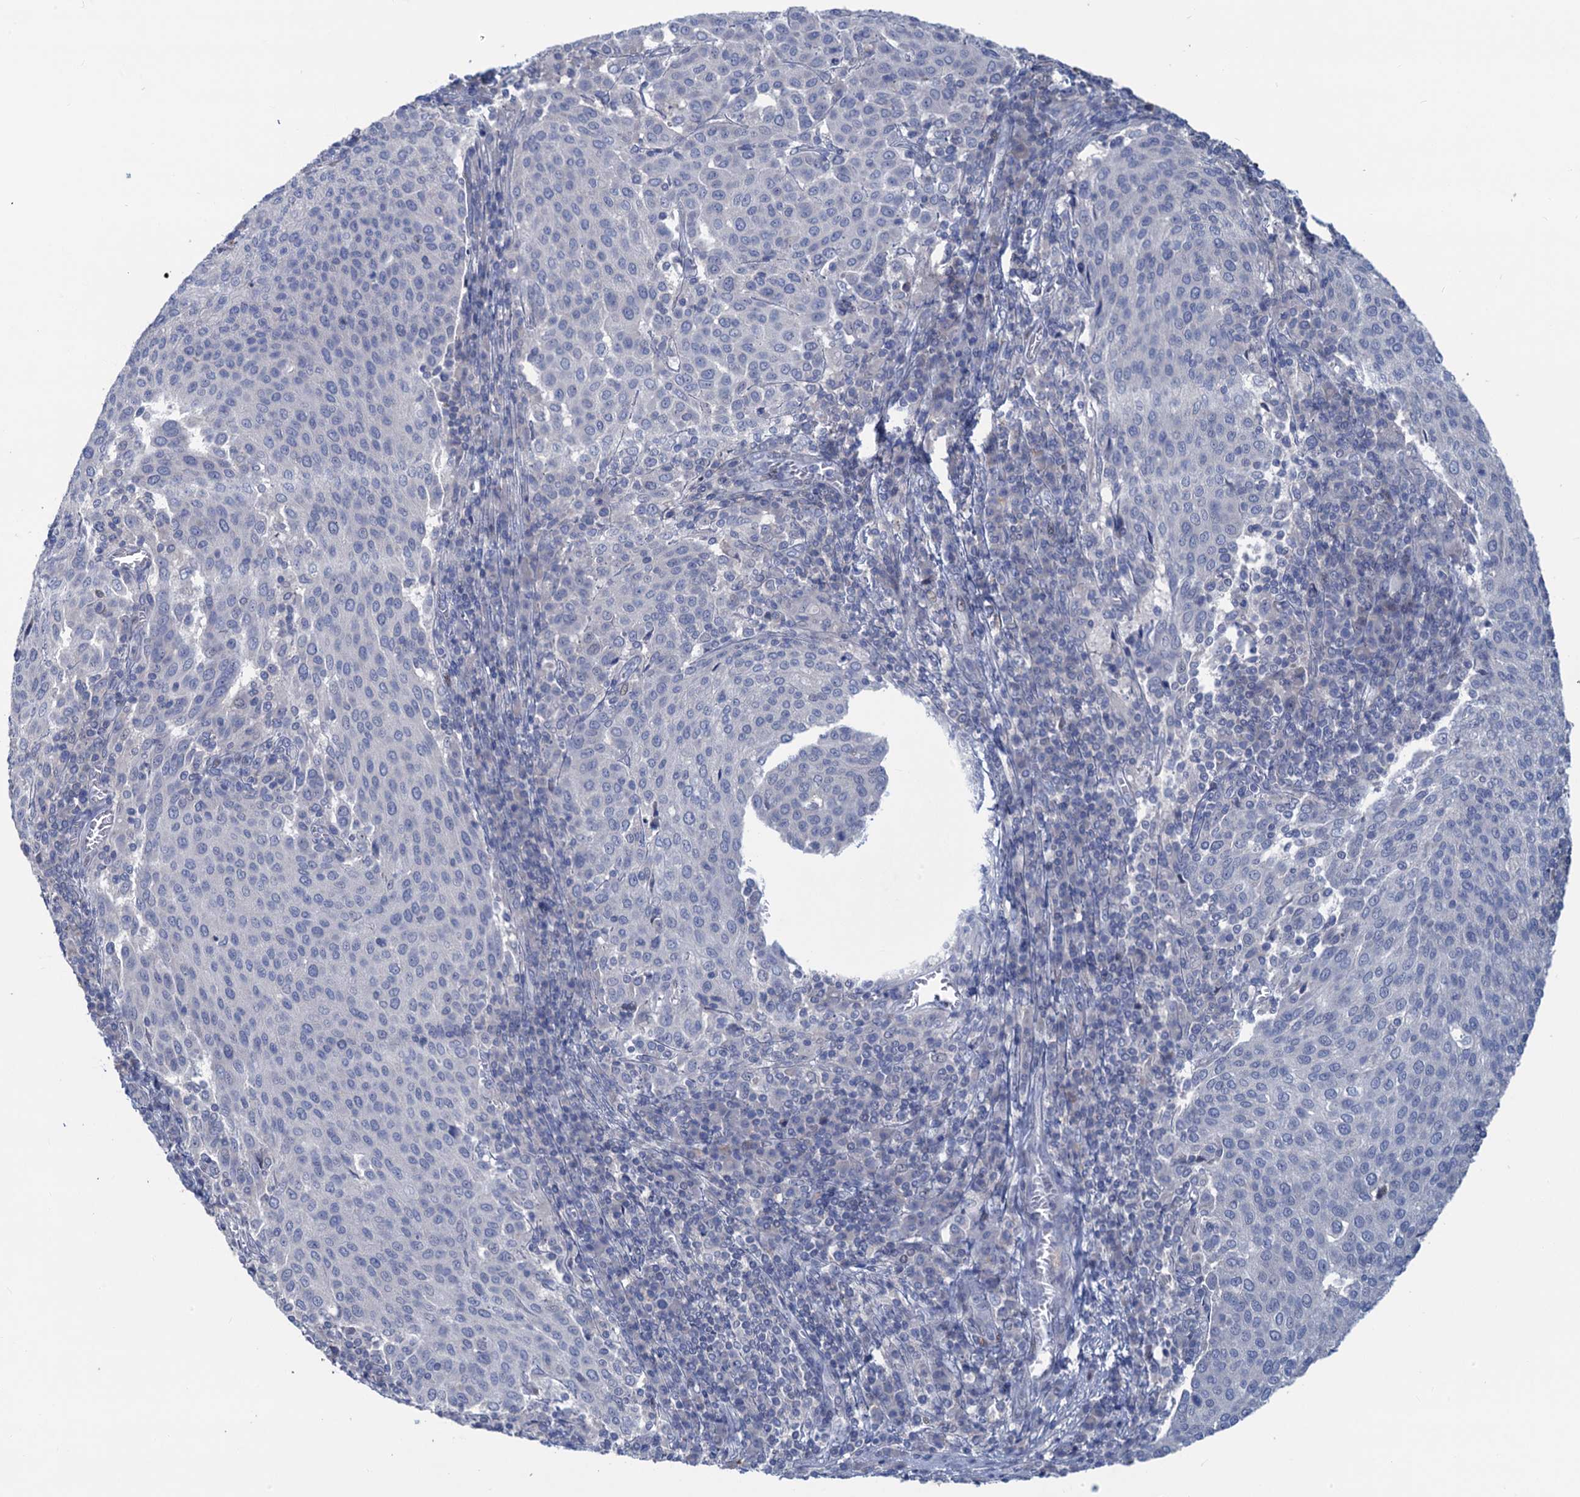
{"staining": {"intensity": "negative", "quantity": "none", "location": "none"}, "tissue": "cervical cancer", "cell_type": "Tumor cells", "image_type": "cancer", "snomed": [{"axis": "morphology", "description": "Squamous cell carcinoma, NOS"}, {"axis": "topography", "description": "Cervix"}], "caption": "Cervical squamous cell carcinoma was stained to show a protein in brown. There is no significant staining in tumor cells. The staining is performed using DAB (3,3'-diaminobenzidine) brown chromogen with nuclei counter-stained in using hematoxylin.", "gene": "ESYT3", "patient": {"sex": "female", "age": 46}}